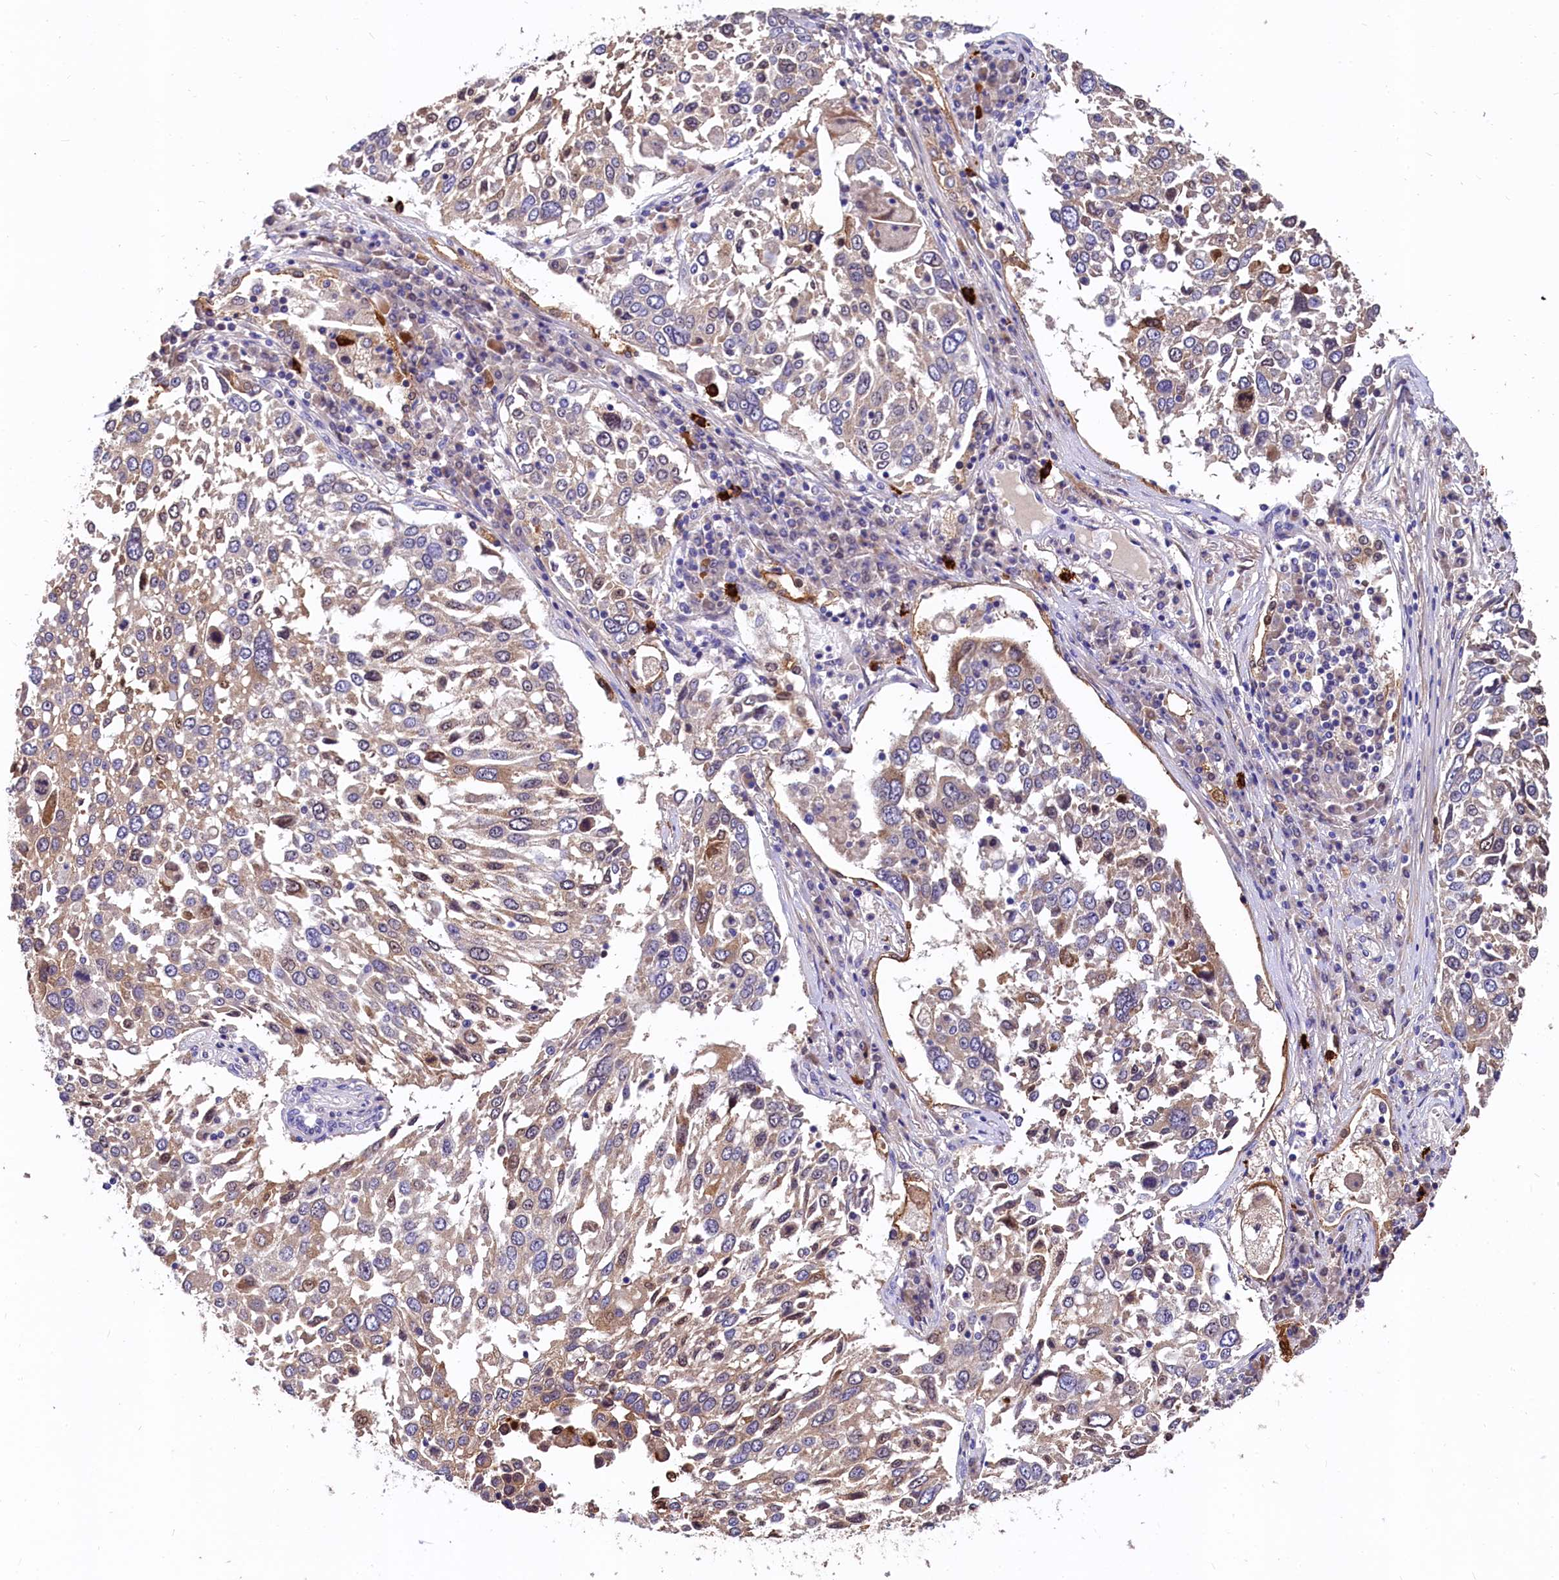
{"staining": {"intensity": "moderate", "quantity": "<25%", "location": "cytoplasmic/membranous"}, "tissue": "lung cancer", "cell_type": "Tumor cells", "image_type": "cancer", "snomed": [{"axis": "morphology", "description": "Squamous cell carcinoma, NOS"}, {"axis": "topography", "description": "Lung"}], "caption": "There is low levels of moderate cytoplasmic/membranous staining in tumor cells of lung squamous cell carcinoma, as demonstrated by immunohistochemical staining (brown color).", "gene": "EPS8L2", "patient": {"sex": "male", "age": 65}}